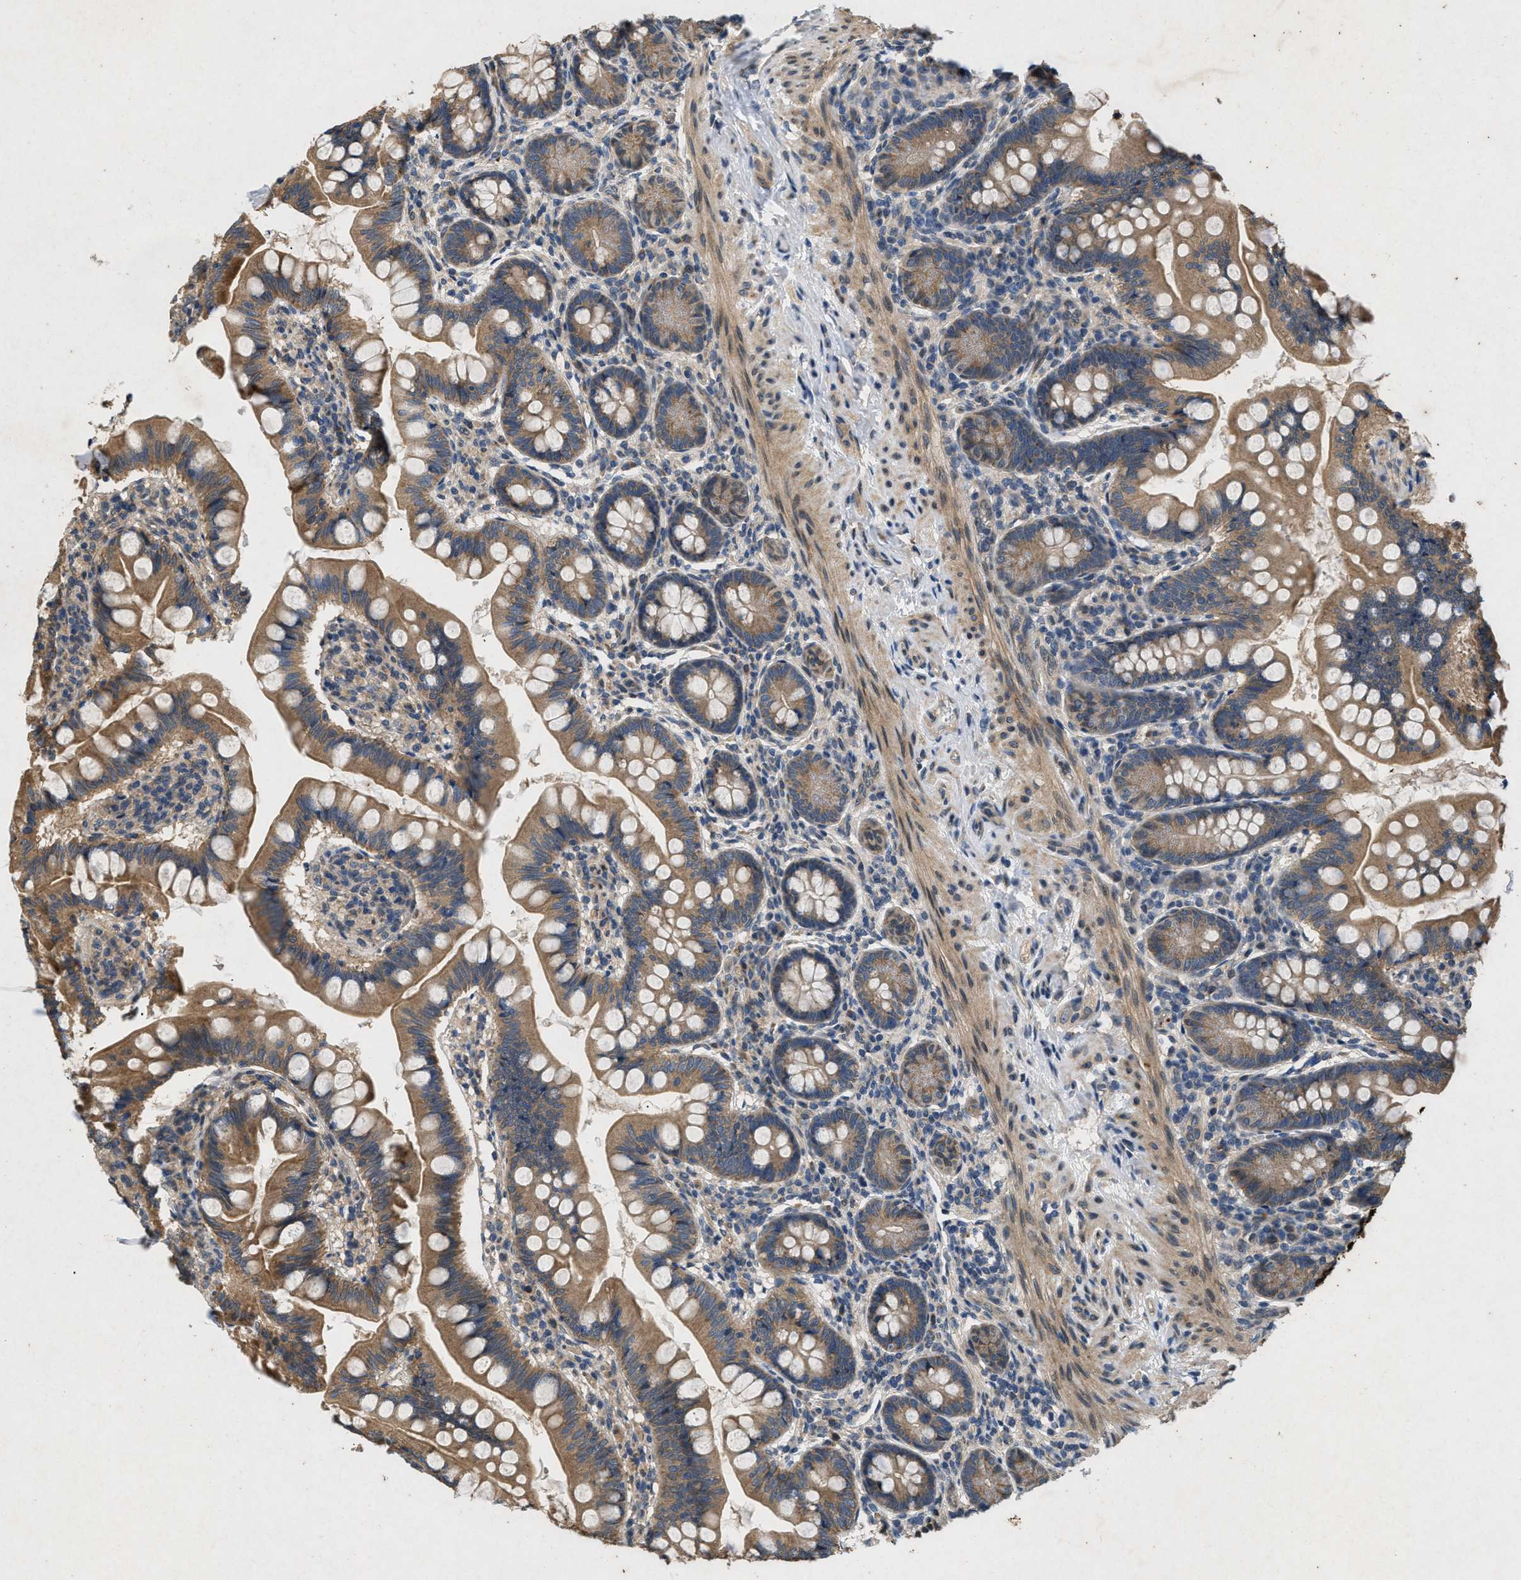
{"staining": {"intensity": "strong", "quantity": ">75%", "location": "cytoplasmic/membranous"}, "tissue": "small intestine", "cell_type": "Glandular cells", "image_type": "normal", "snomed": [{"axis": "morphology", "description": "Normal tissue, NOS"}, {"axis": "topography", "description": "Small intestine"}], "caption": "IHC image of benign small intestine: human small intestine stained using immunohistochemistry displays high levels of strong protein expression localized specifically in the cytoplasmic/membranous of glandular cells, appearing as a cytoplasmic/membranous brown color.", "gene": "PRKG2", "patient": {"sex": "male", "age": 7}}